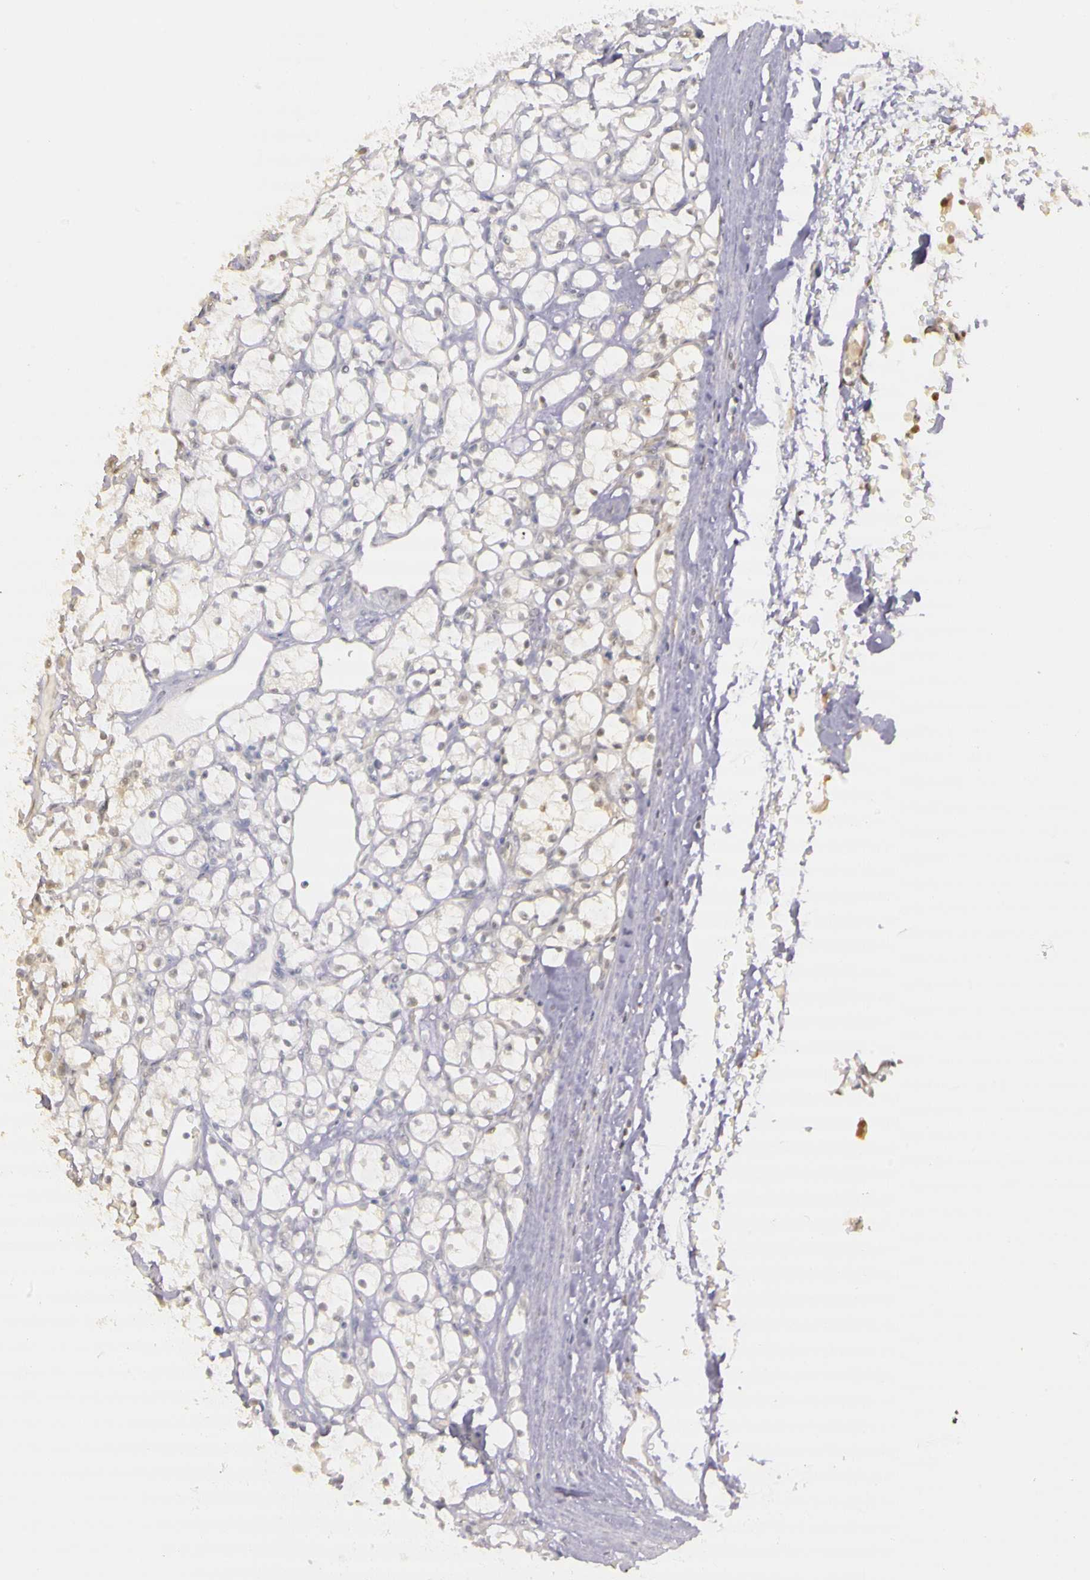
{"staining": {"intensity": "weak", "quantity": "<25%", "location": "nuclear"}, "tissue": "renal cancer", "cell_type": "Tumor cells", "image_type": "cancer", "snomed": [{"axis": "morphology", "description": "Adenocarcinoma, NOS"}, {"axis": "topography", "description": "Kidney"}], "caption": "This is an immunohistochemistry histopathology image of renal cancer (adenocarcinoma). There is no staining in tumor cells.", "gene": "WDR13", "patient": {"sex": "female", "age": 83}}